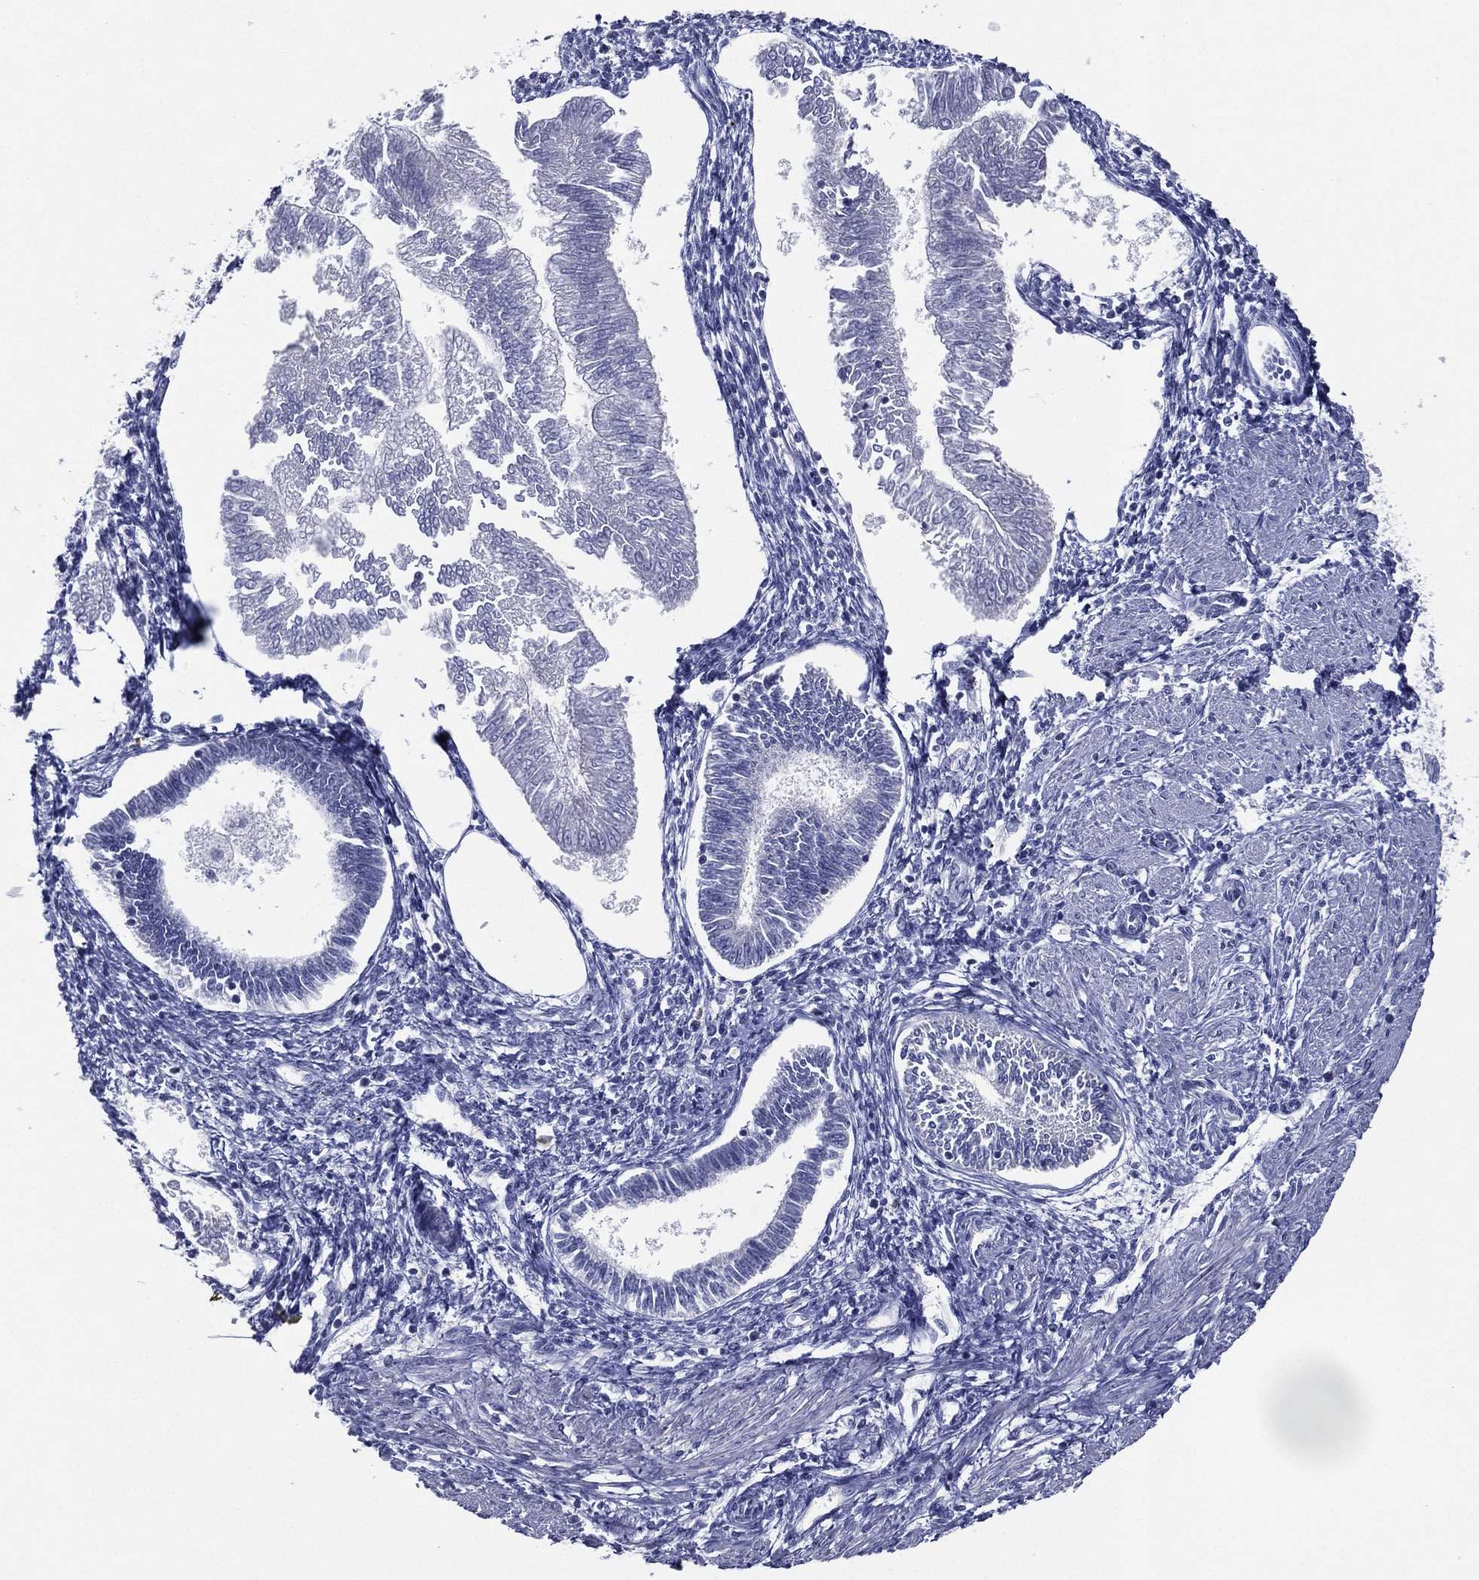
{"staining": {"intensity": "negative", "quantity": "none", "location": "none"}, "tissue": "endometrial cancer", "cell_type": "Tumor cells", "image_type": "cancer", "snomed": [{"axis": "morphology", "description": "Adenocarcinoma, NOS"}, {"axis": "topography", "description": "Endometrium"}], "caption": "Immunohistochemistry of human endometrial cancer reveals no staining in tumor cells.", "gene": "SLC13A4", "patient": {"sex": "female", "age": 53}}